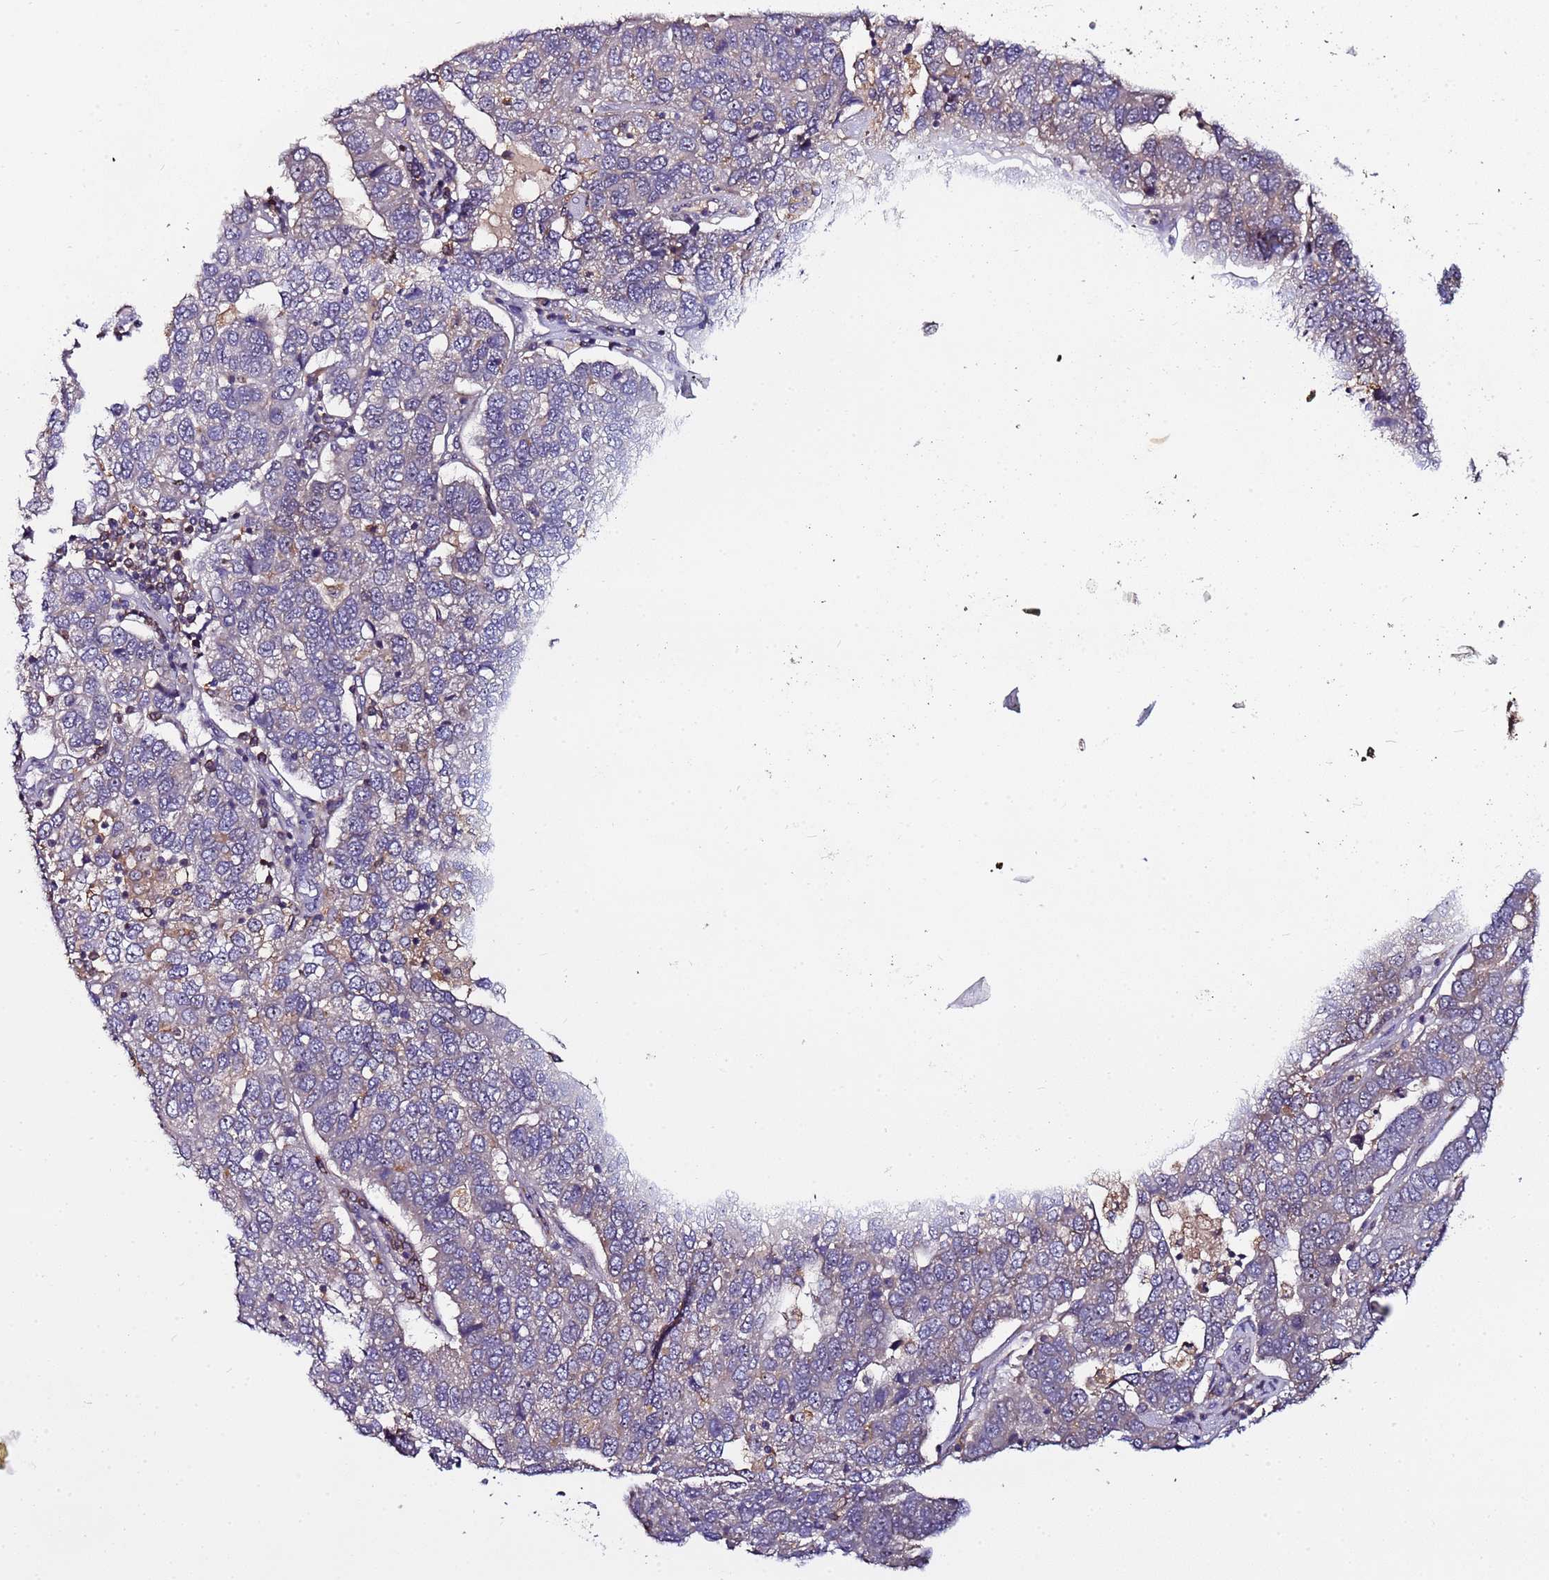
{"staining": {"intensity": "weak", "quantity": "<25%", "location": "cytoplasmic/membranous"}, "tissue": "pancreatic cancer", "cell_type": "Tumor cells", "image_type": "cancer", "snomed": [{"axis": "morphology", "description": "Adenocarcinoma, NOS"}, {"axis": "topography", "description": "Pancreas"}], "caption": "This is an immunohistochemistry (IHC) photomicrograph of human pancreatic cancer (adenocarcinoma). There is no staining in tumor cells.", "gene": "KRI1", "patient": {"sex": "female", "age": 61}}